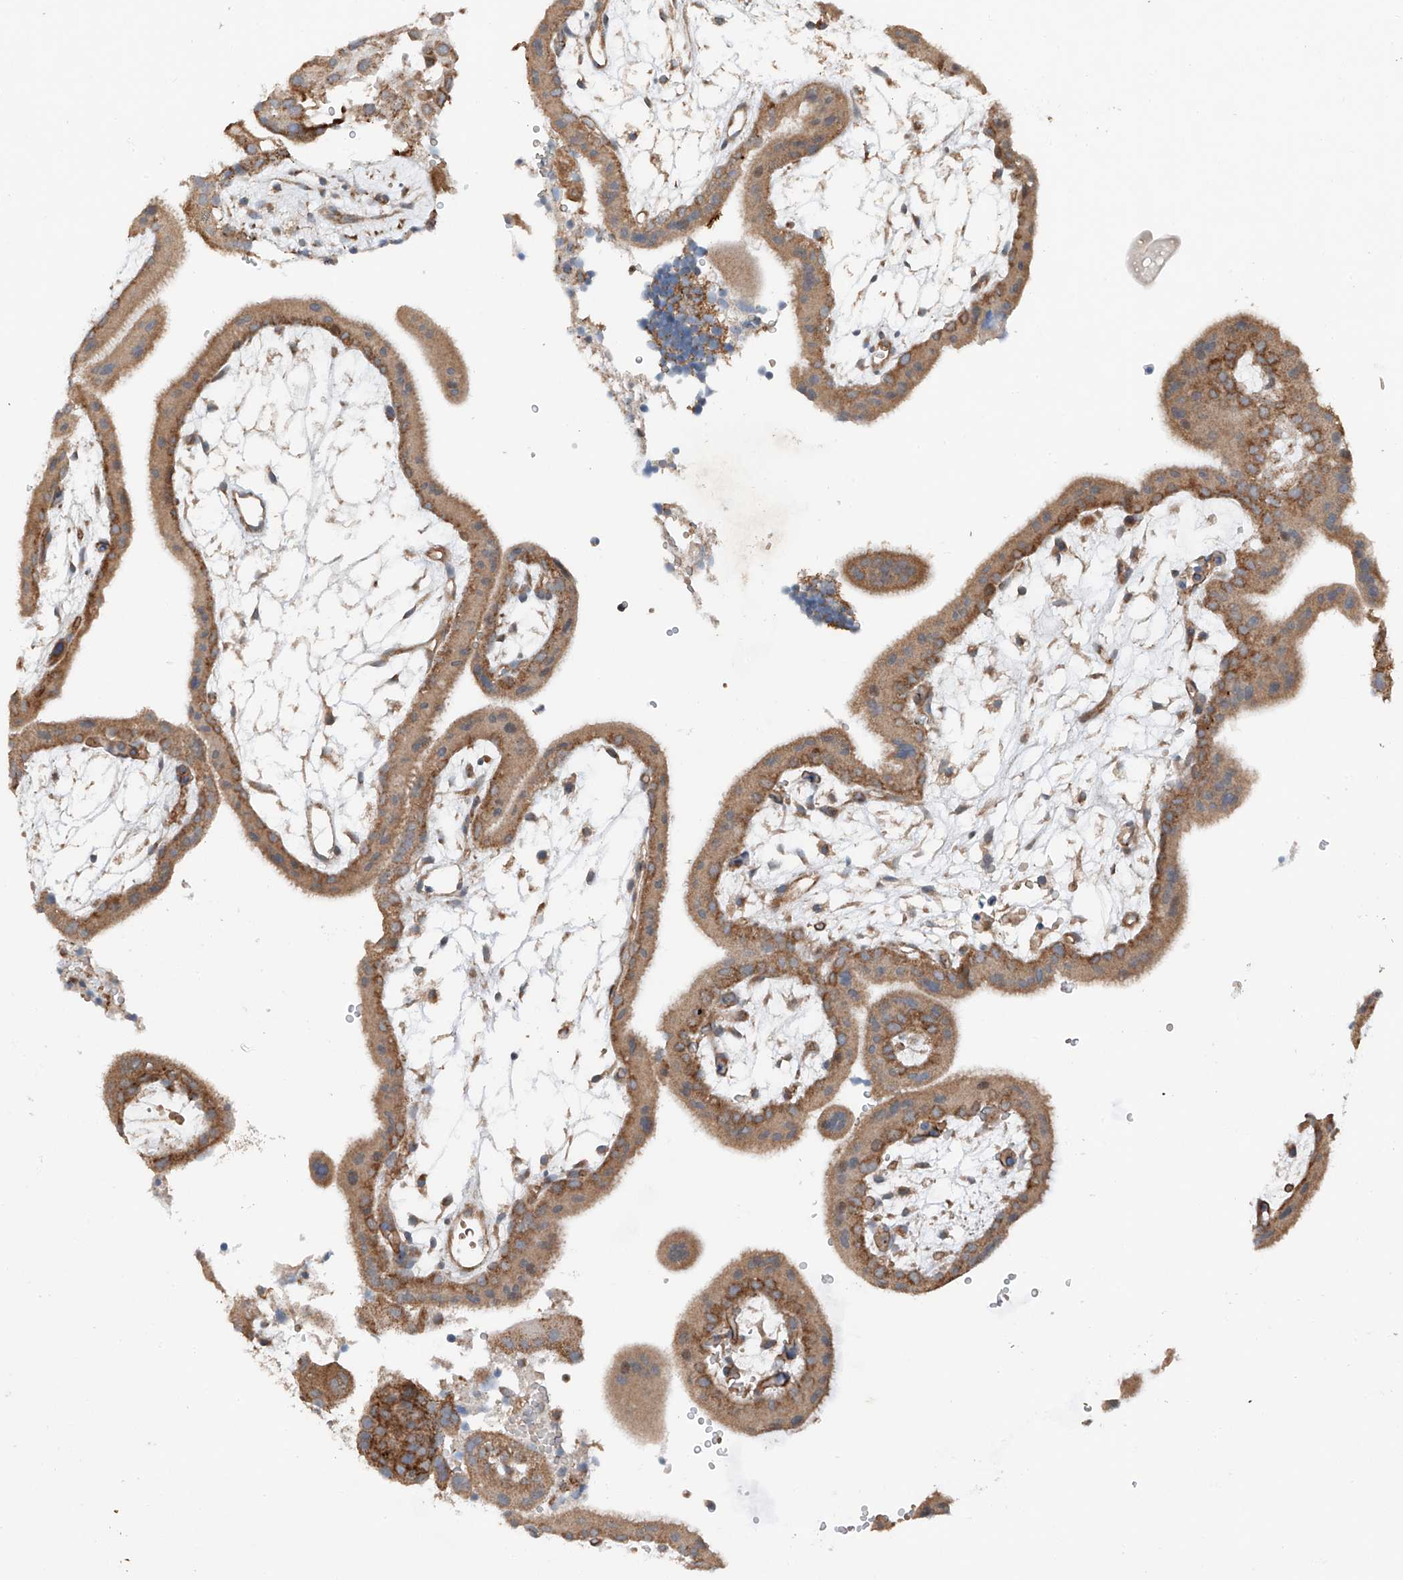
{"staining": {"intensity": "moderate", "quantity": ">75%", "location": "cytoplasmic/membranous"}, "tissue": "placenta", "cell_type": "Trophoblastic cells", "image_type": "normal", "snomed": [{"axis": "morphology", "description": "Normal tissue, NOS"}, {"axis": "topography", "description": "Placenta"}], "caption": "DAB immunohistochemical staining of benign placenta shows moderate cytoplasmic/membranous protein expression in approximately >75% of trophoblastic cells.", "gene": "AP4B1", "patient": {"sex": "female", "age": 18}}